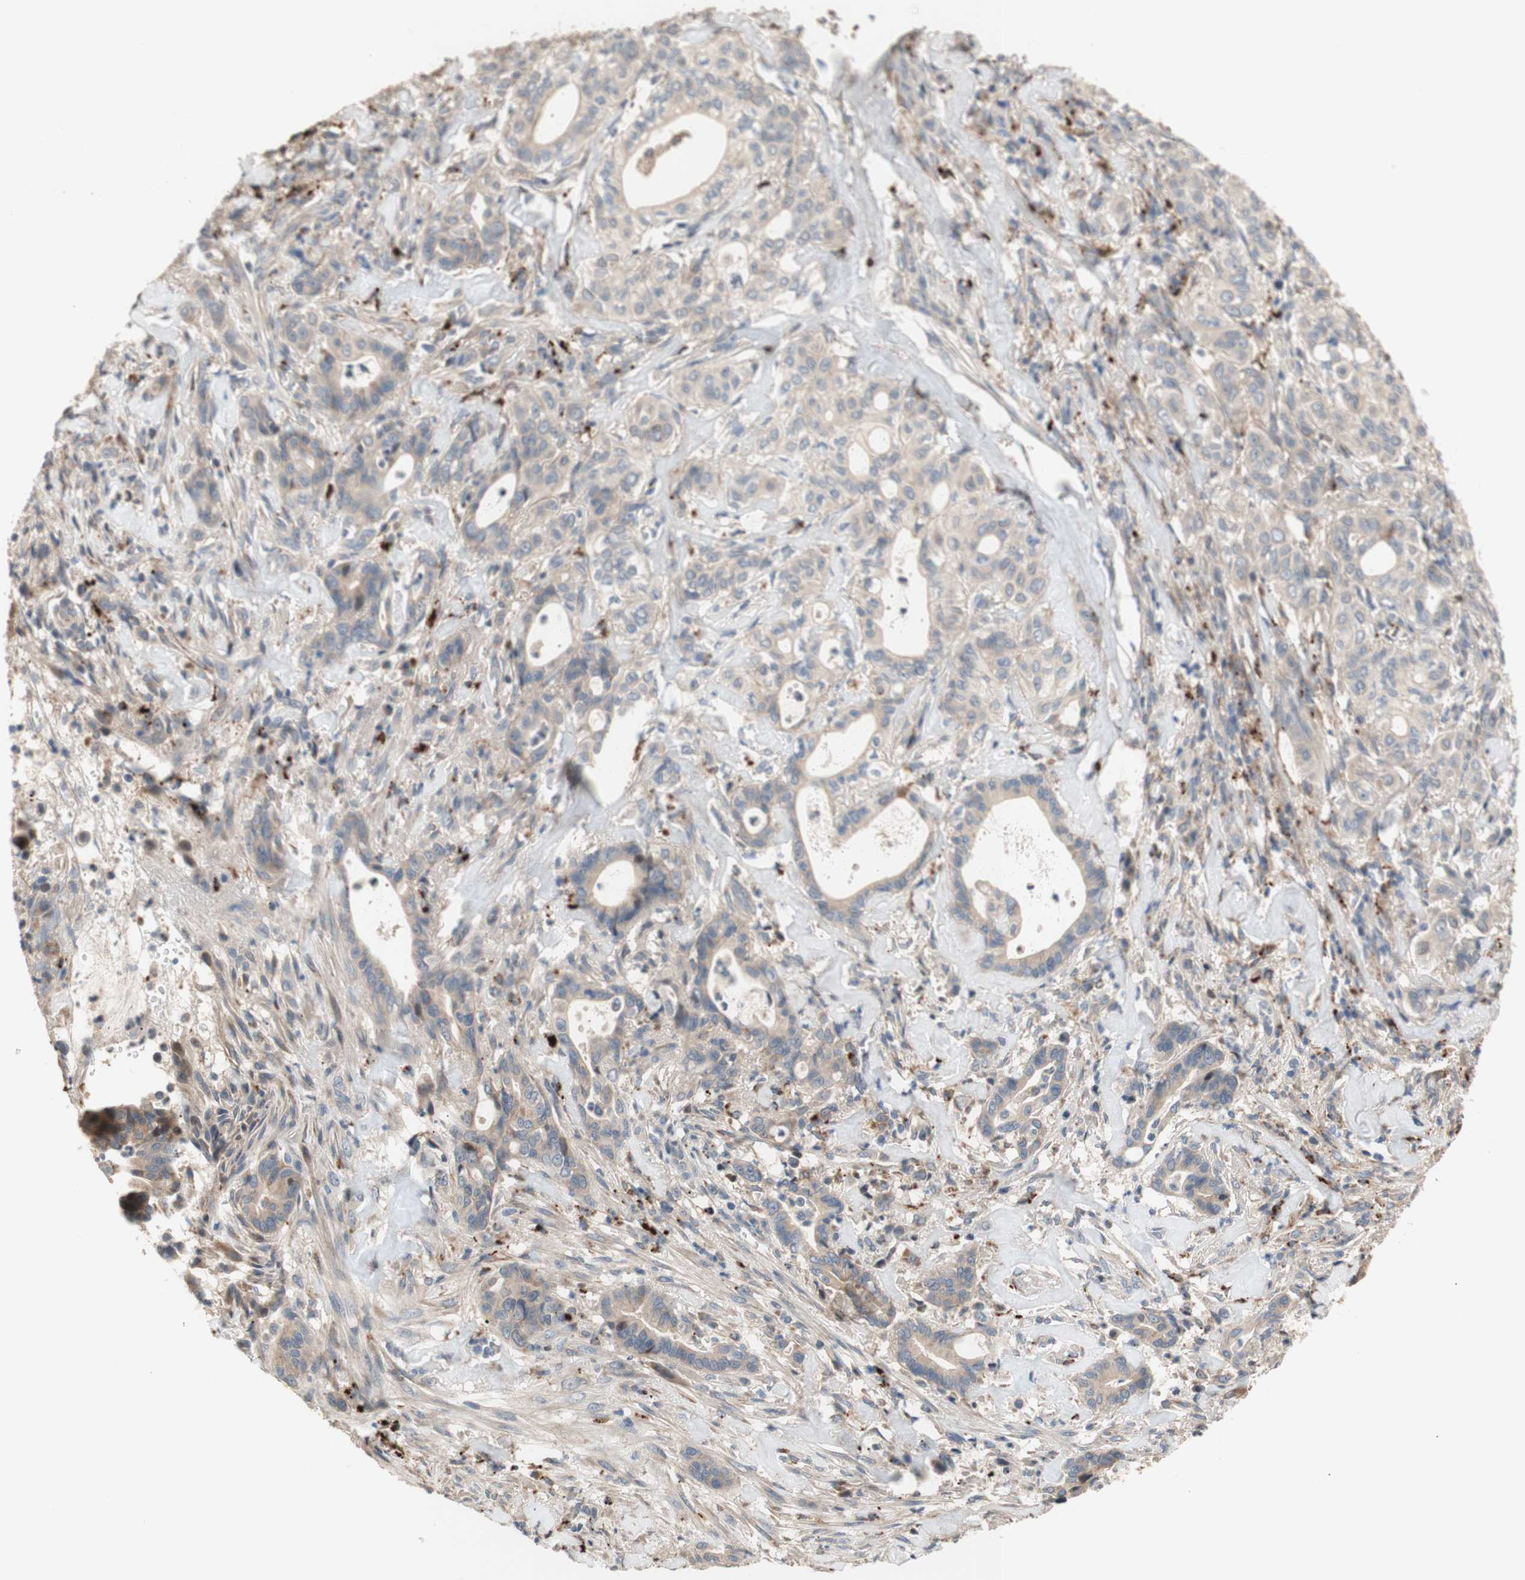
{"staining": {"intensity": "weak", "quantity": ">75%", "location": "cytoplasmic/membranous"}, "tissue": "liver cancer", "cell_type": "Tumor cells", "image_type": "cancer", "snomed": [{"axis": "morphology", "description": "Cholangiocarcinoma"}, {"axis": "topography", "description": "Liver"}], "caption": "This image shows immunohistochemistry (IHC) staining of human liver cancer (cholangiocarcinoma), with low weak cytoplasmic/membranous staining in about >75% of tumor cells.", "gene": "PTPN21", "patient": {"sex": "female", "age": 67}}